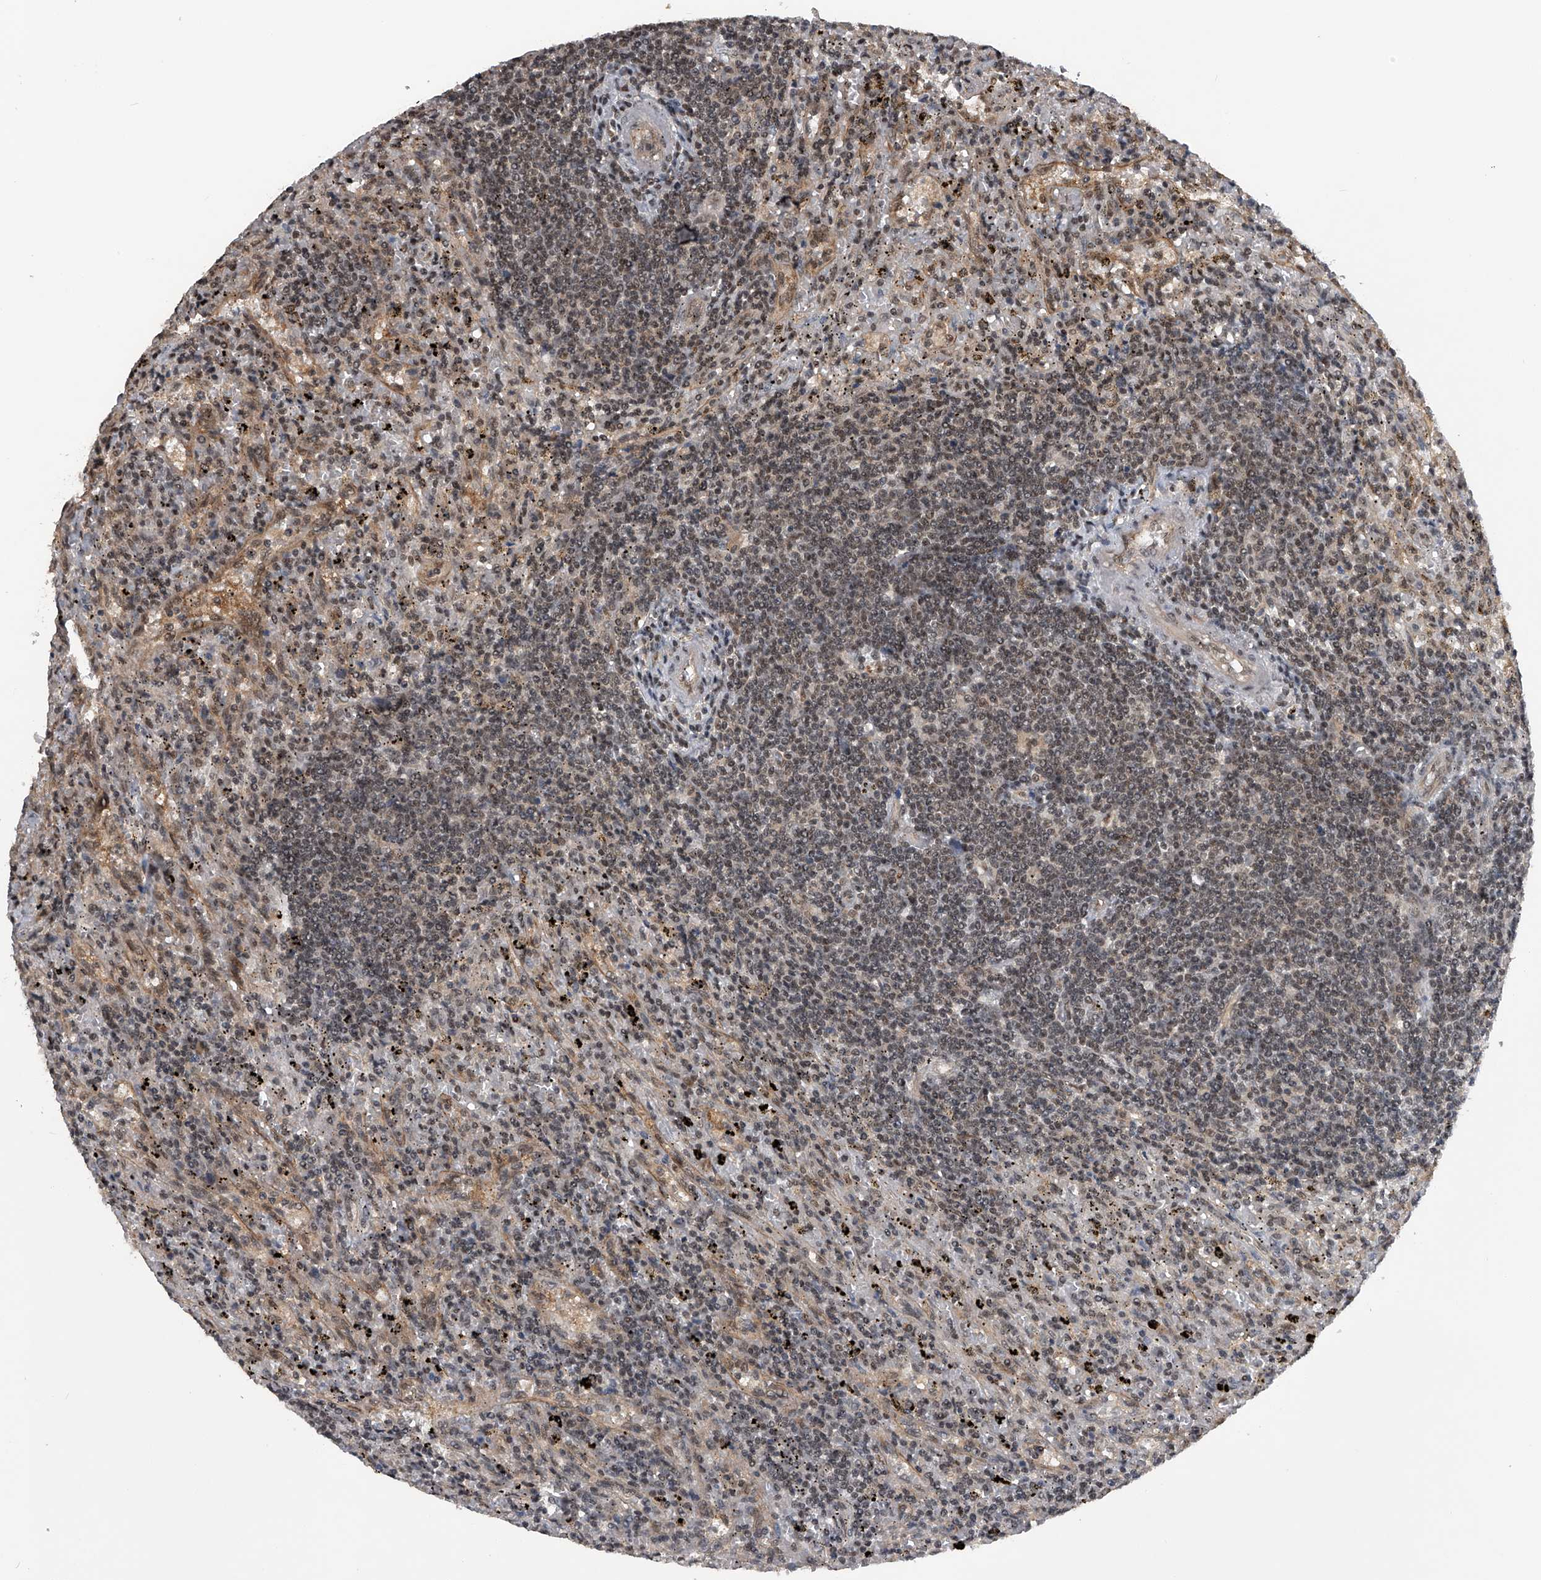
{"staining": {"intensity": "negative", "quantity": "none", "location": "none"}, "tissue": "lymphoma", "cell_type": "Tumor cells", "image_type": "cancer", "snomed": [{"axis": "morphology", "description": "Malignant lymphoma, non-Hodgkin's type, Low grade"}, {"axis": "topography", "description": "Spleen"}], "caption": "IHC image of human low-grade malignant lymphoma, non-Hodgkin's type stained for a protein (brown), which exhibits no staining in tumor cells.", "gene": "SLC12A8", "patient": {"sex": "male", "age": 76}}